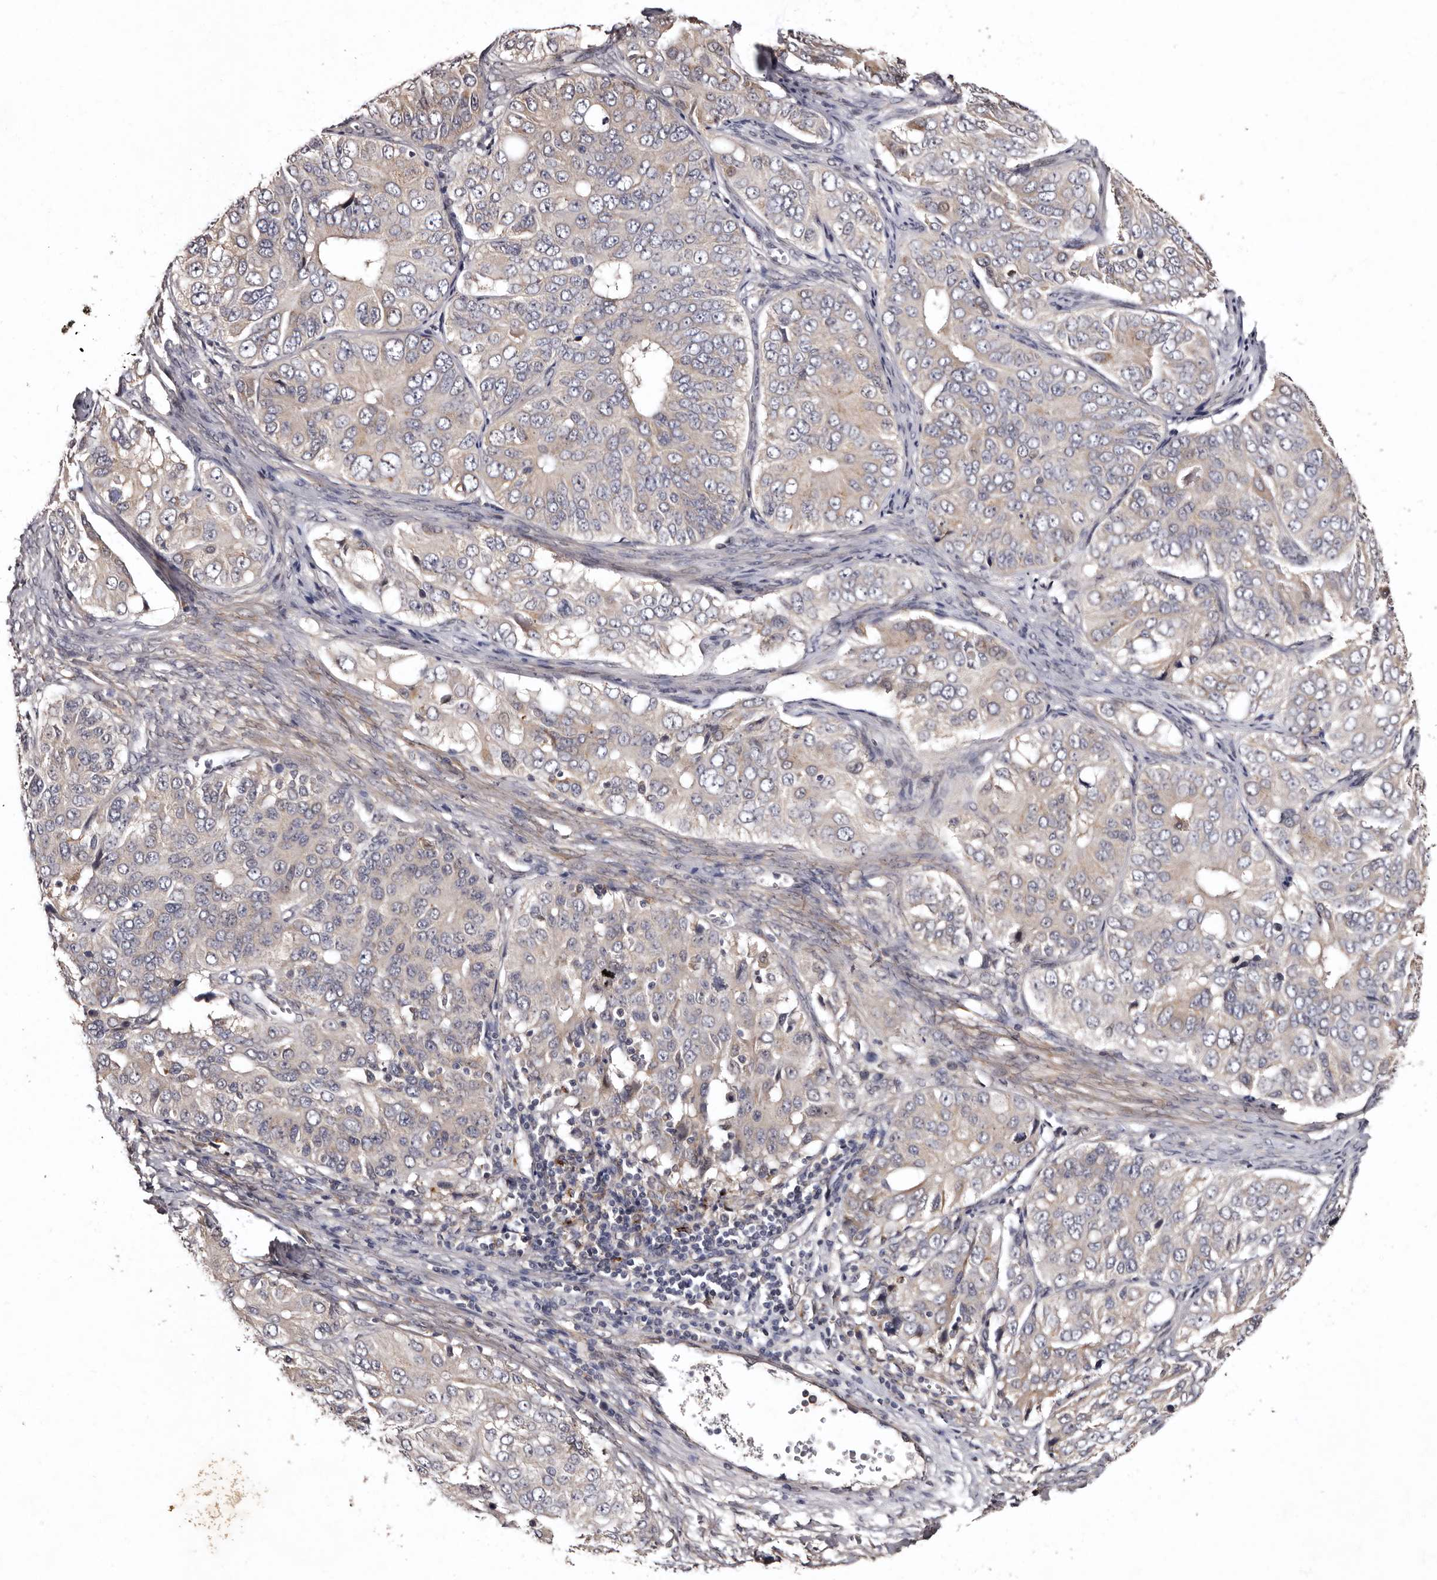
{"staining": {"intensity": "weak", "quantity": "<25%", "location": "cytoplasmic/membranous"}, "tissue": "ovarian cancer", "cell_type": "Tumor cells", "image_type": "cancer", "snomed": [{"axis": "morphology", "description": "Carcinoma, endometroid"}, {"axis": "topography", "description": "Ovary"}], "caption": "Immunohistochemistry (IHC) of endometroid carcinoma (ovarian) shows no staining in tumor cells.", "gene": "FAM91A1", "patient": {"sex": "female", "age": 51}}